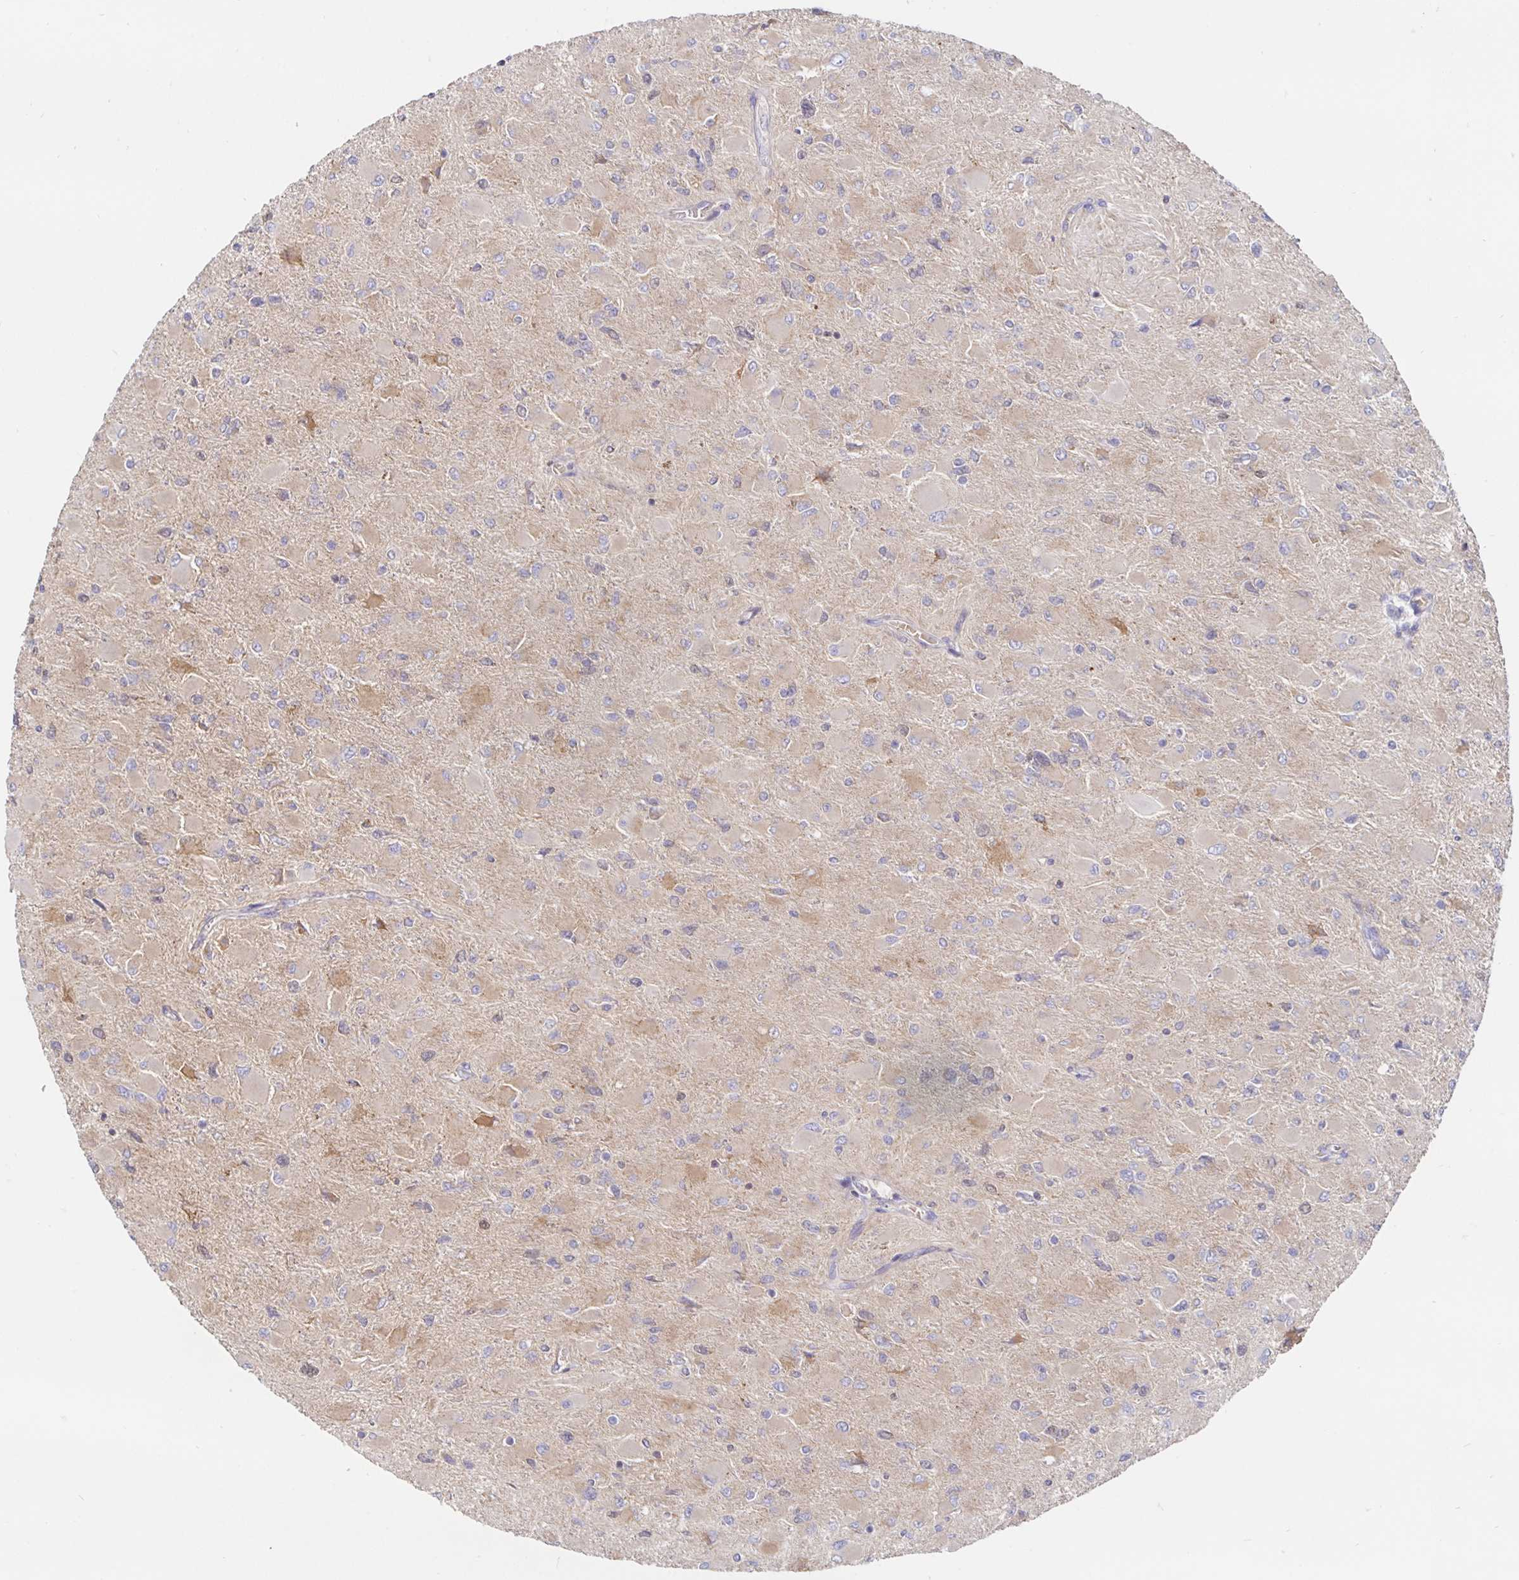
{"staining": {"intensity": "weak", "quantity": "25%-75%", "location": "cytoplasmic/membranous"}, "tissue": "glioma", "cell_type": "Tumor cells", "image_type": "cancer", "snomed": [{"axis": "morphology", "description": "Glioma, malignant, High grade"}, {"axis": "topography", "description": "Cerebral cortex"}], "caption": "The micrograph displays immunohistochemical staining of glioma. There is weak cytoplasmic/membranous expression is present in approximately 25%-75% of tumor cells. (DAB IHC with brightfield microscopy, high magnification).", "gene": "PRDX3", "patient": {"sex": "female", "age": 36}}